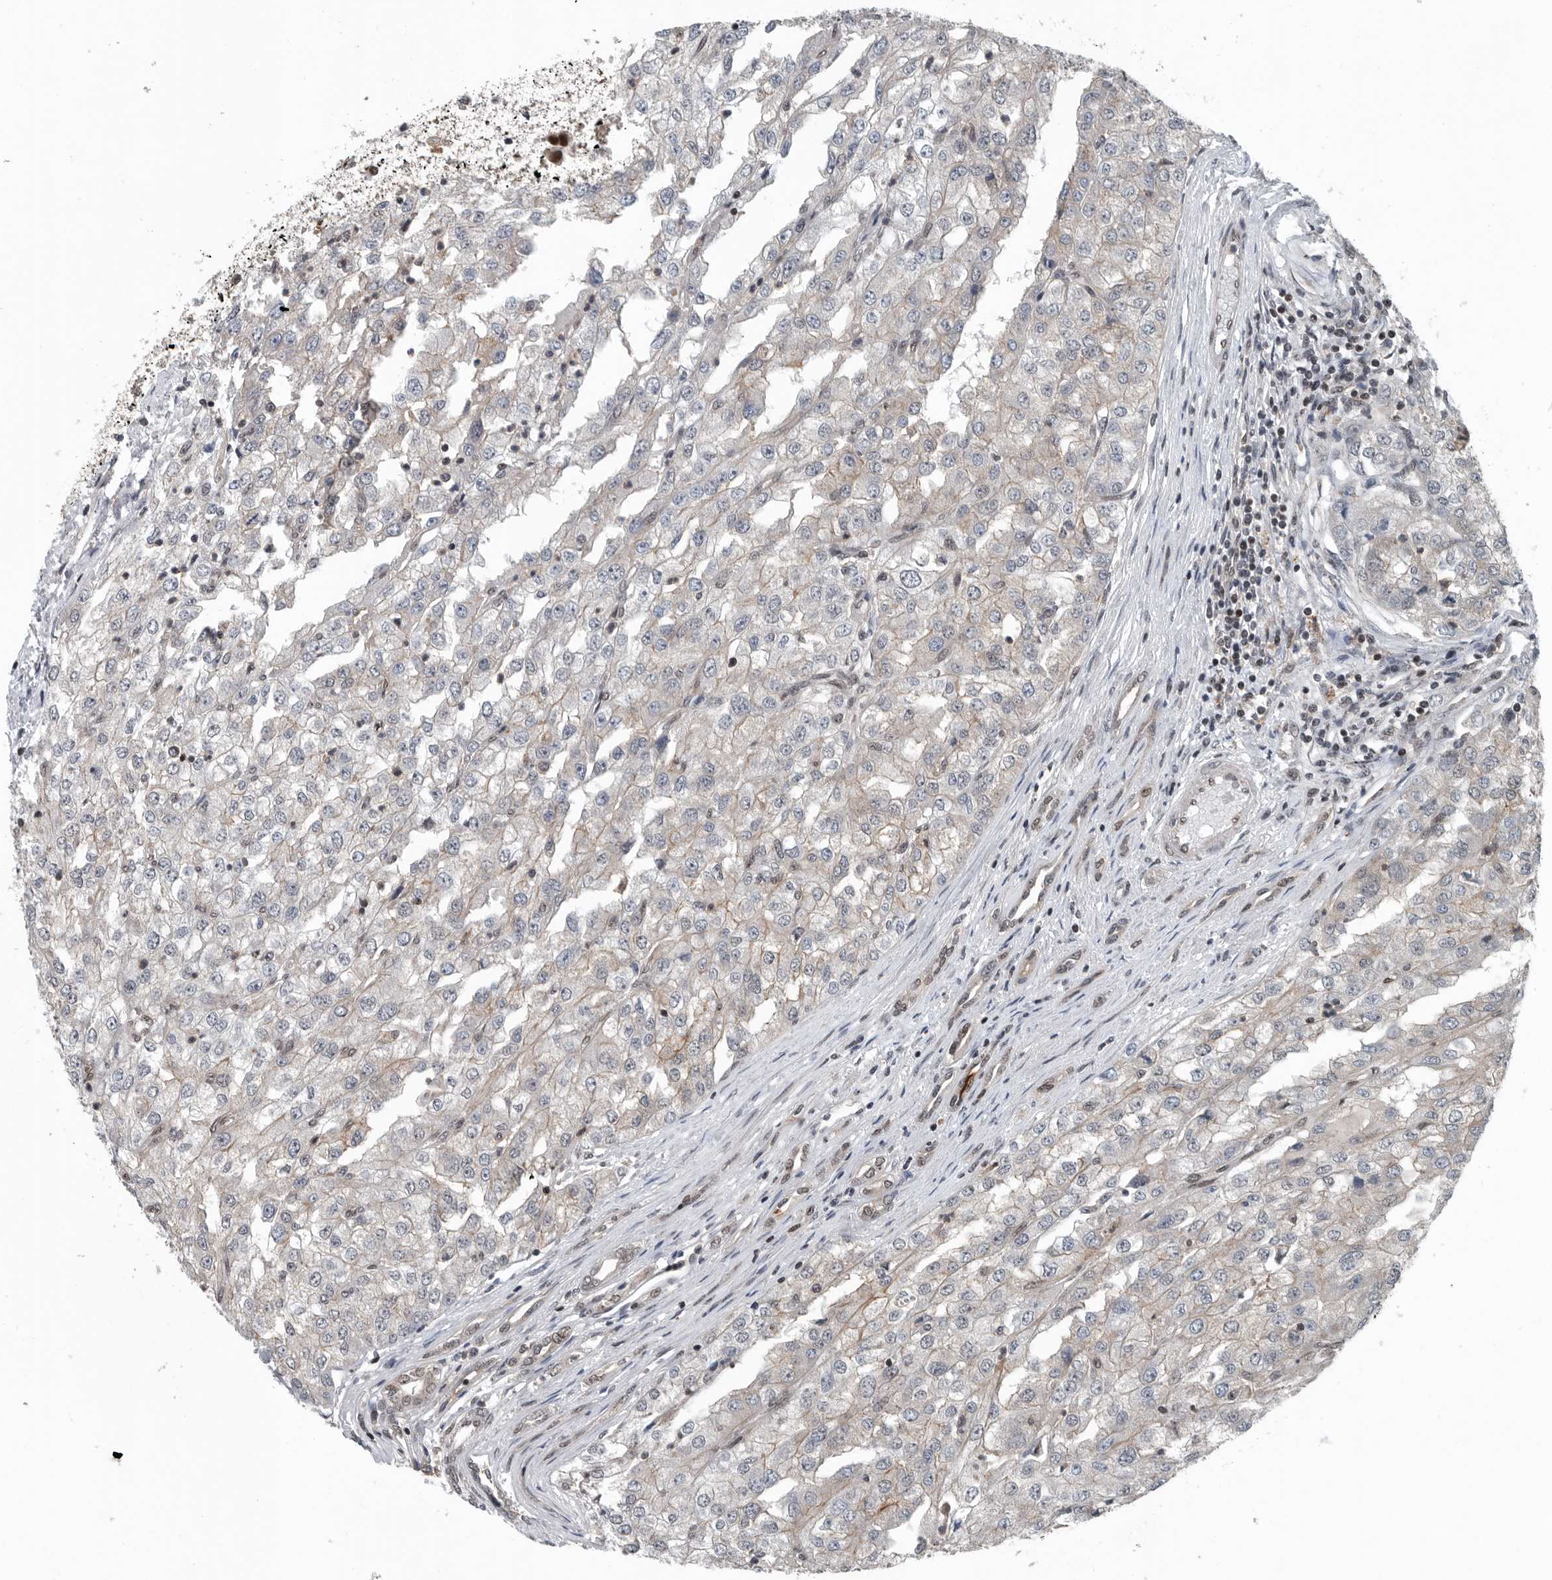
{"staining": {"intensity": "weak", "quantity": "25%-75%", "location": "cytoplasmic/membranous"}, "tissue": "renal cancer", "cell_type": "Tumor cells", "image_type": "cancer", "snomed": [{"axis": "morphology", "description": "Adenocarcinoma, NOS"}, {"axis": "topography", "description": "Kidney"}], "caption": "Renal cancer stained with a brown dye displays weak cytoplasmic/membranous positive staining in about 25%-75% of tumor cells.", "gene": "SENP7", "patient": {"sex": "female", "age": 54}}